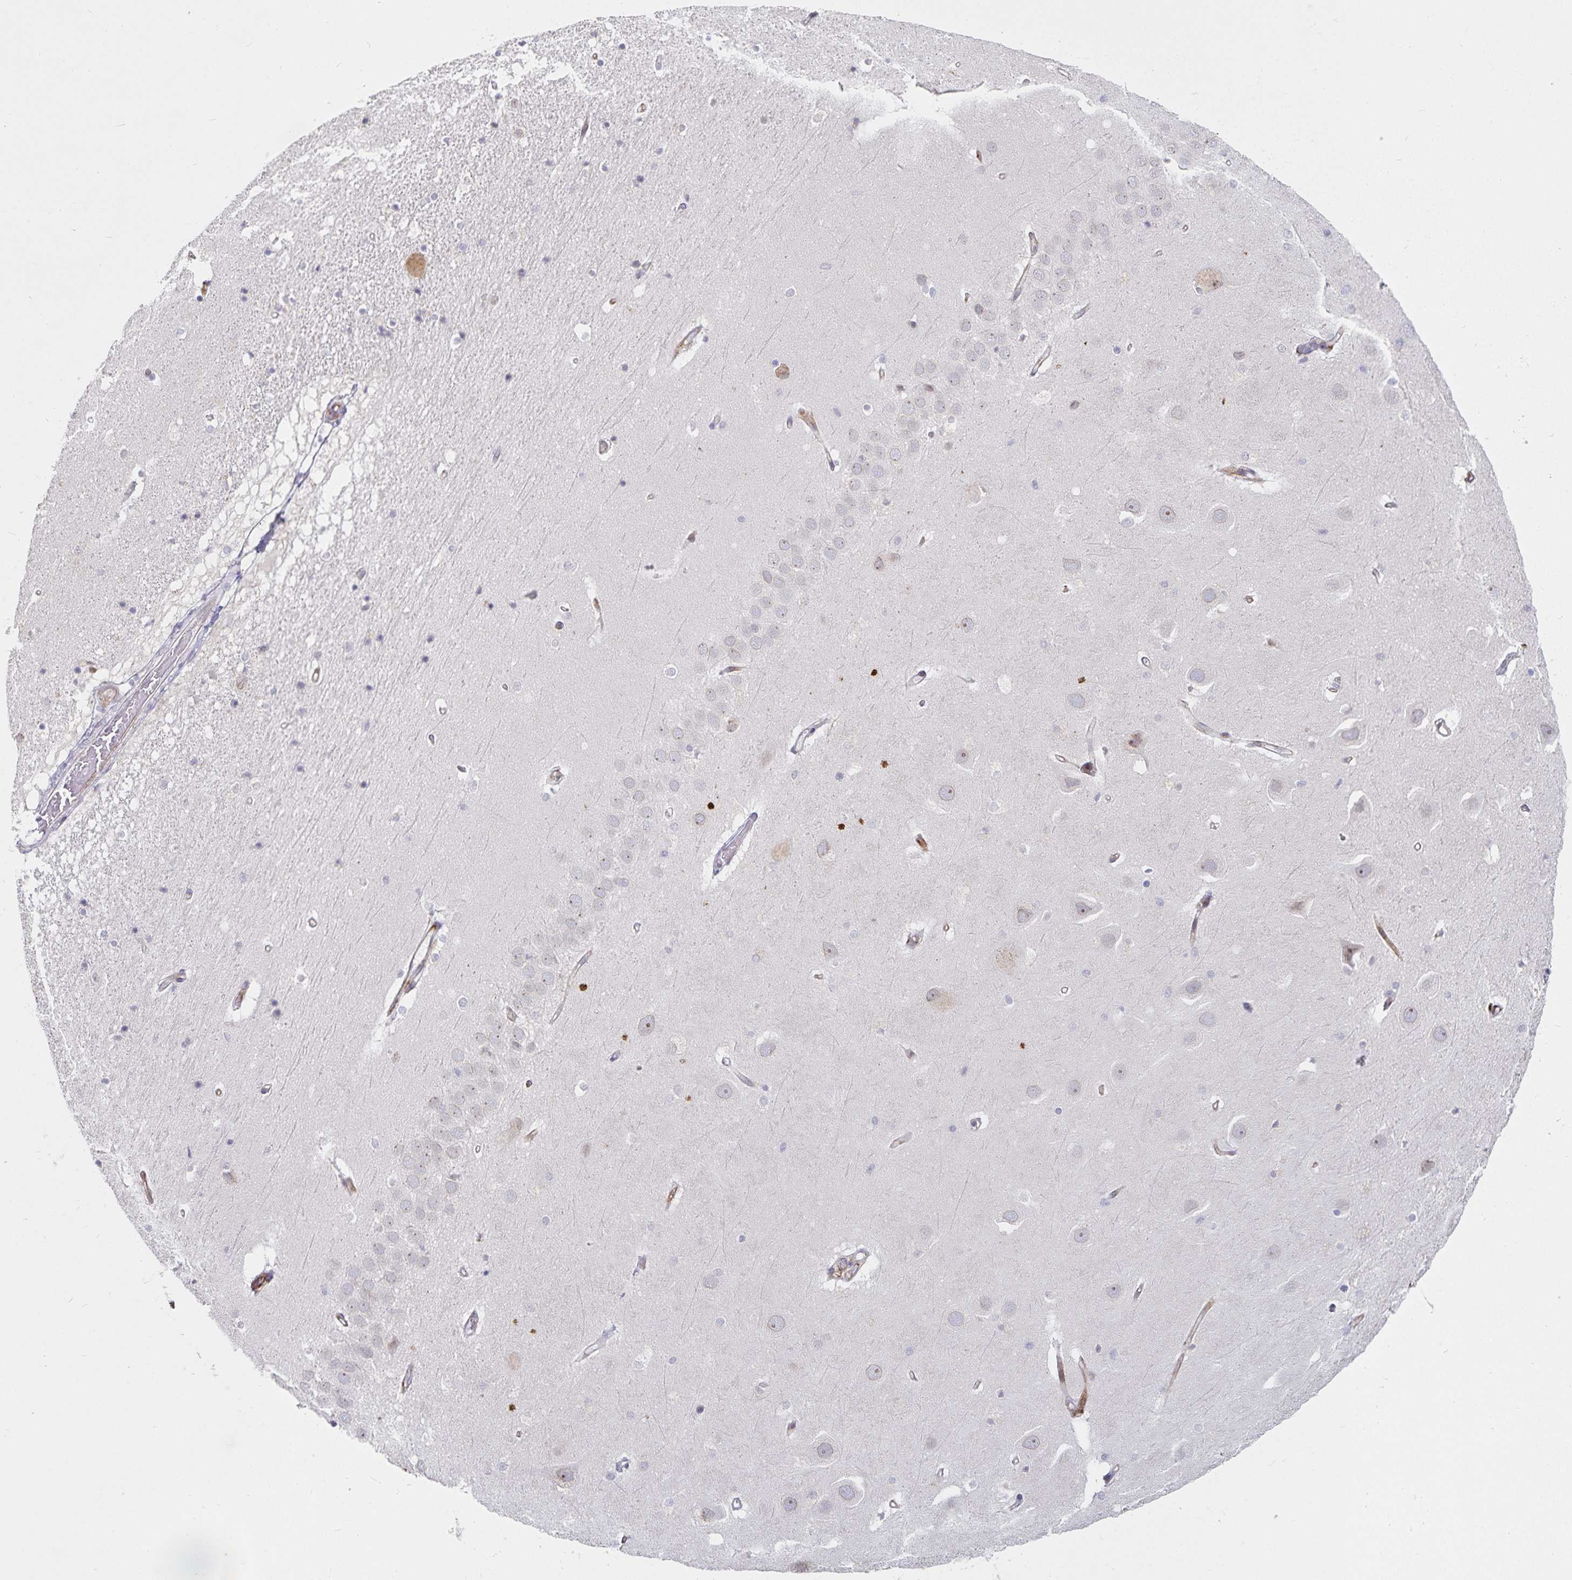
{"staining": {"intensity": "negative", "quantity": "none", "location": "none"}, "tissue": "hippocampus", "cell_type": "Glial cells", "image_type": "normal", "snomed": [{"axis": "morphology", "description": "Normal tissue, NOS"}, {"axis": "topography", "description": "Hippocampus"}], "caption": "This is an immunohistochemistry photomicrograph of benign human hippocampus. There is no staining in glial cells.", "gene": "S100G", "patient": {"sex": "male", "age": 63}}